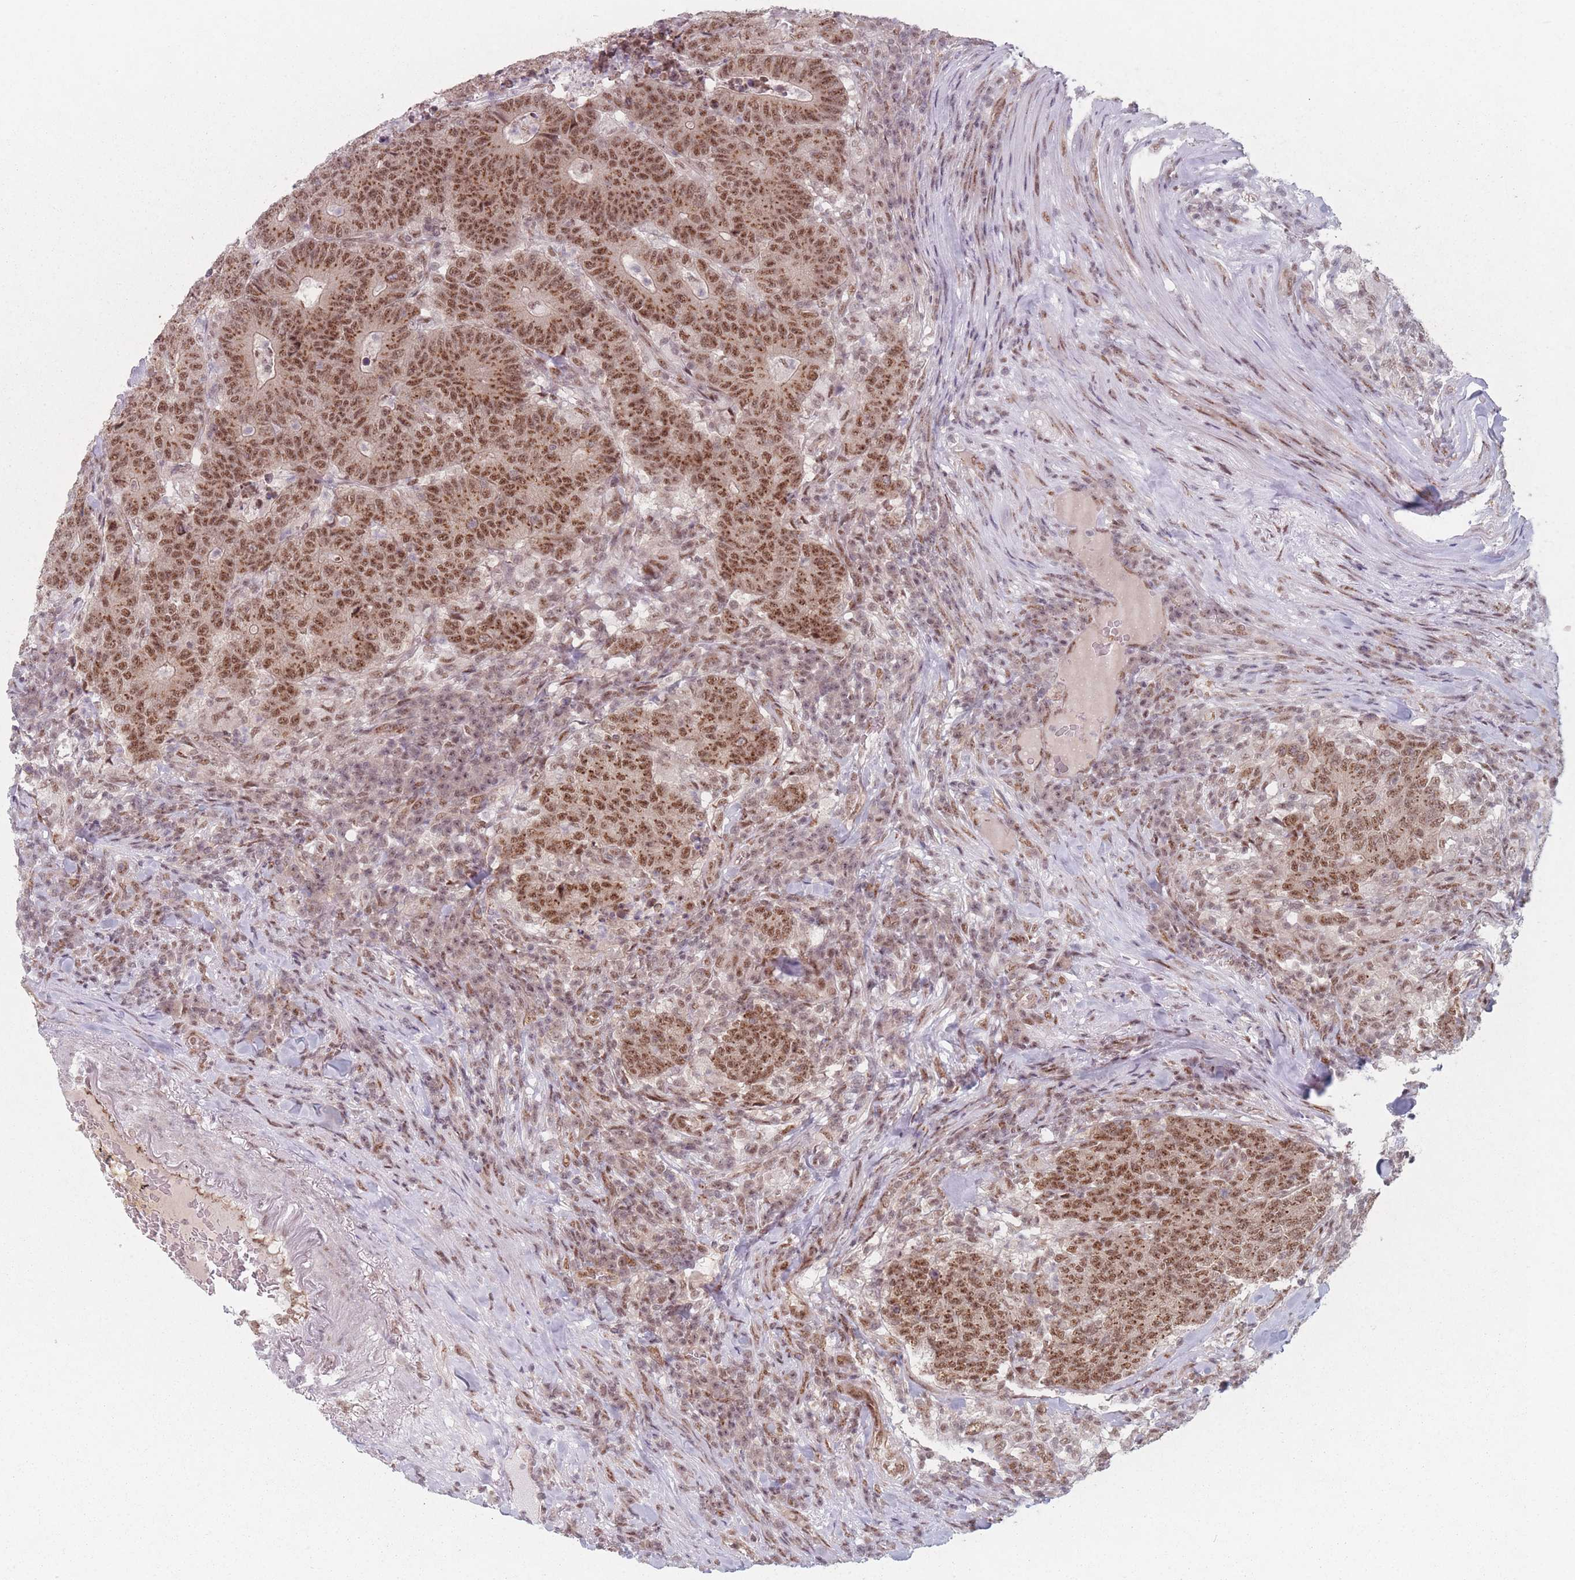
{"staining": {"intensity": "moderate", "quantity": ">75%", "location": "nuclear"}, "tissue": "colorectal cancer", "cell_type": "Tumor cells", "image_type": "cancer", "snomed": [{"axis": "morphology", "description": "Adenocarcinoma, NOS"}, {"axis": "topography", "description": "Colon"}], "caption": "Immunohistochemistry photomicrograph of colorectal cancer (adenocarcinoma) stained for a protein (brown), which exhibits medium levels of moderate nuclear staining in approximately >75% of tumor cells.", "gene": "ZC3H14", "patient": {"sex": "female", "age": 75}}